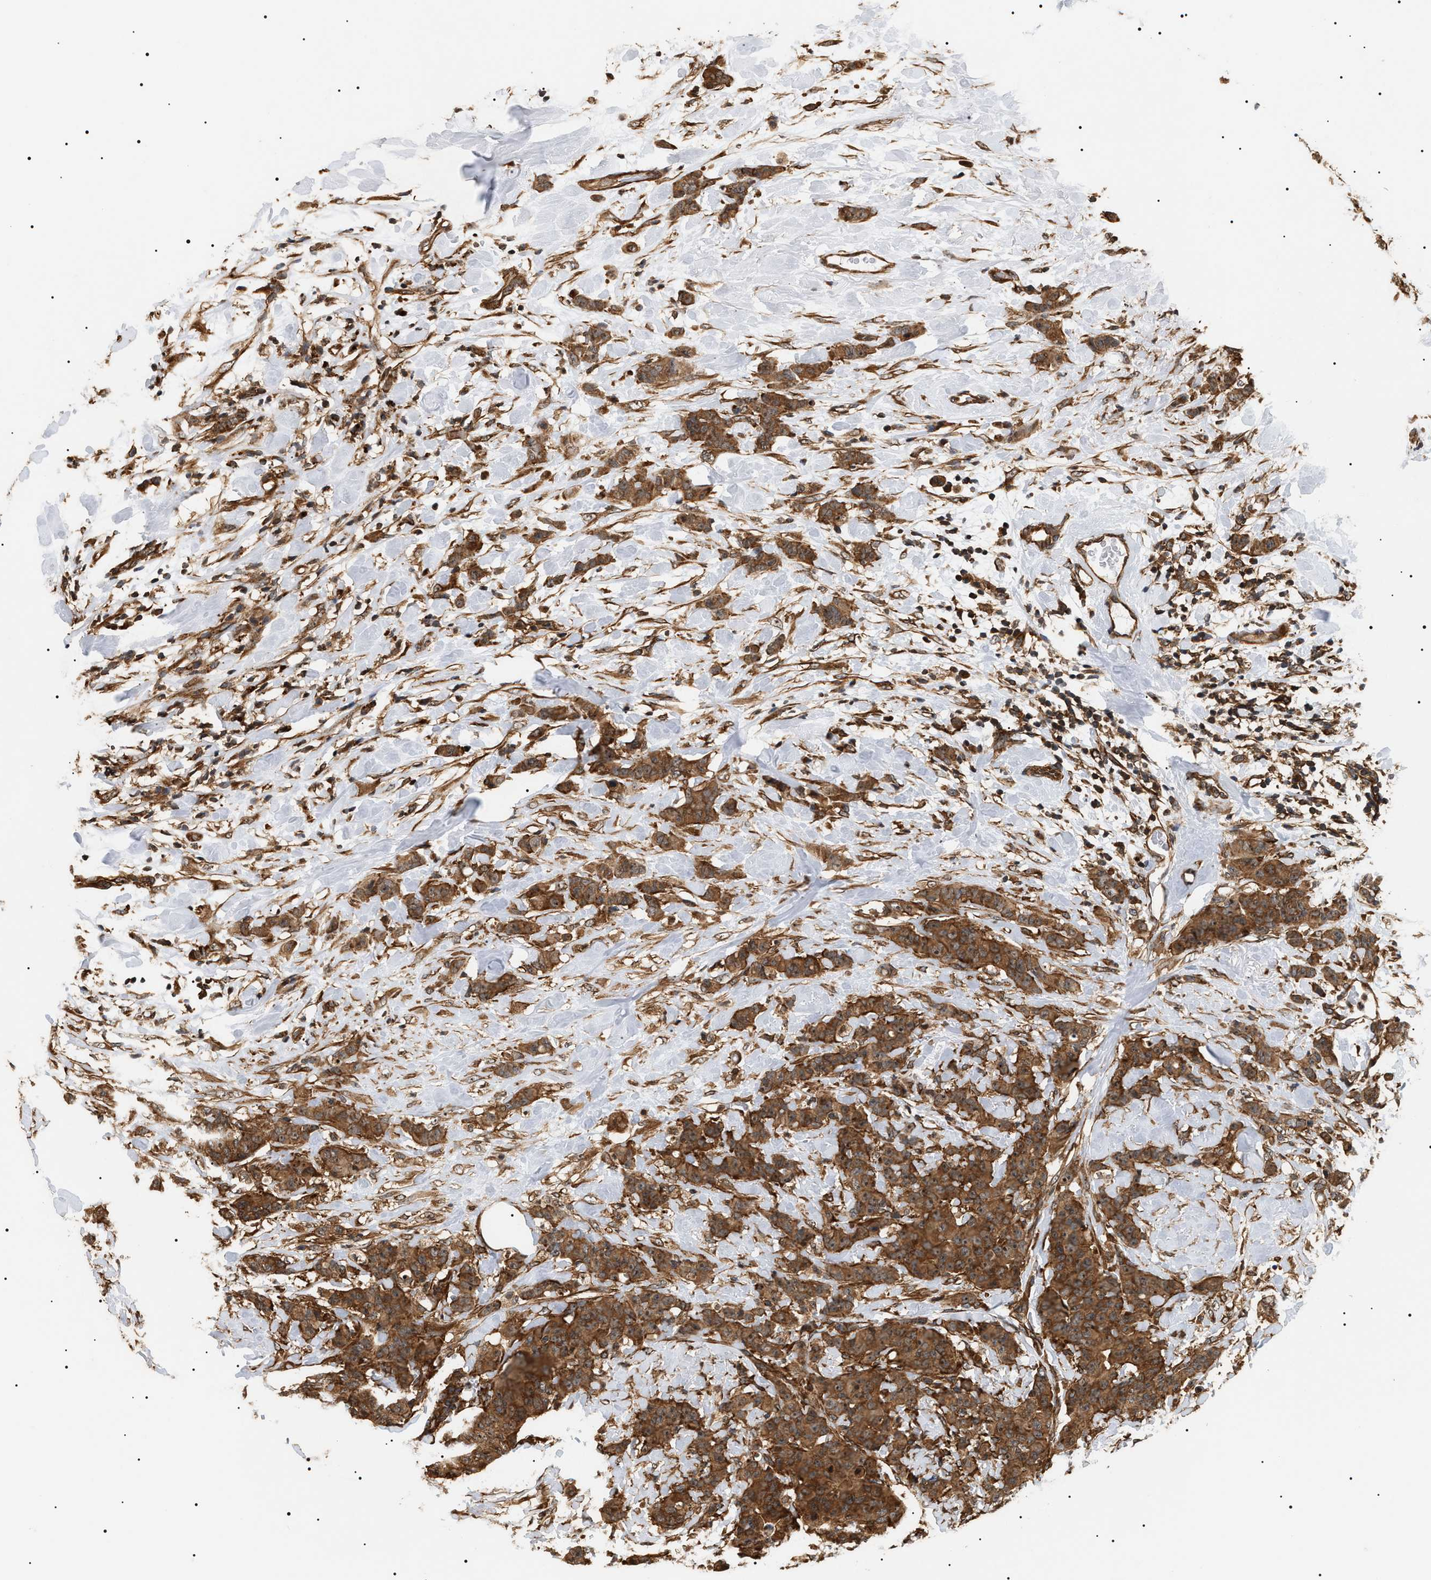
{"staining": {"intensity": "strong", "quantity": ">75%", "location": "cytoplasmic/membranous,nuclear"}, "tissue": "breast cancer", "cell_type": "Tumor cells", "image_type": "cancer", "snomed": [{"axis": "morphology", "description": "Normal tissue, NOS"}, {"axis": "morphology", "description": "Duct carcinoma"}, {"axis": "topography", "description": "Breast"}], "caption": "Immunohistochemical staining of breast cancer (invasive ductal carcinoma) displays high levels of strong cytoplasmic/membranous and nuclear protein positivity in approximately >75% of tumor cells.", "gene": "SH3GLB2", "patient": {"sex": "female", "age": 40}}